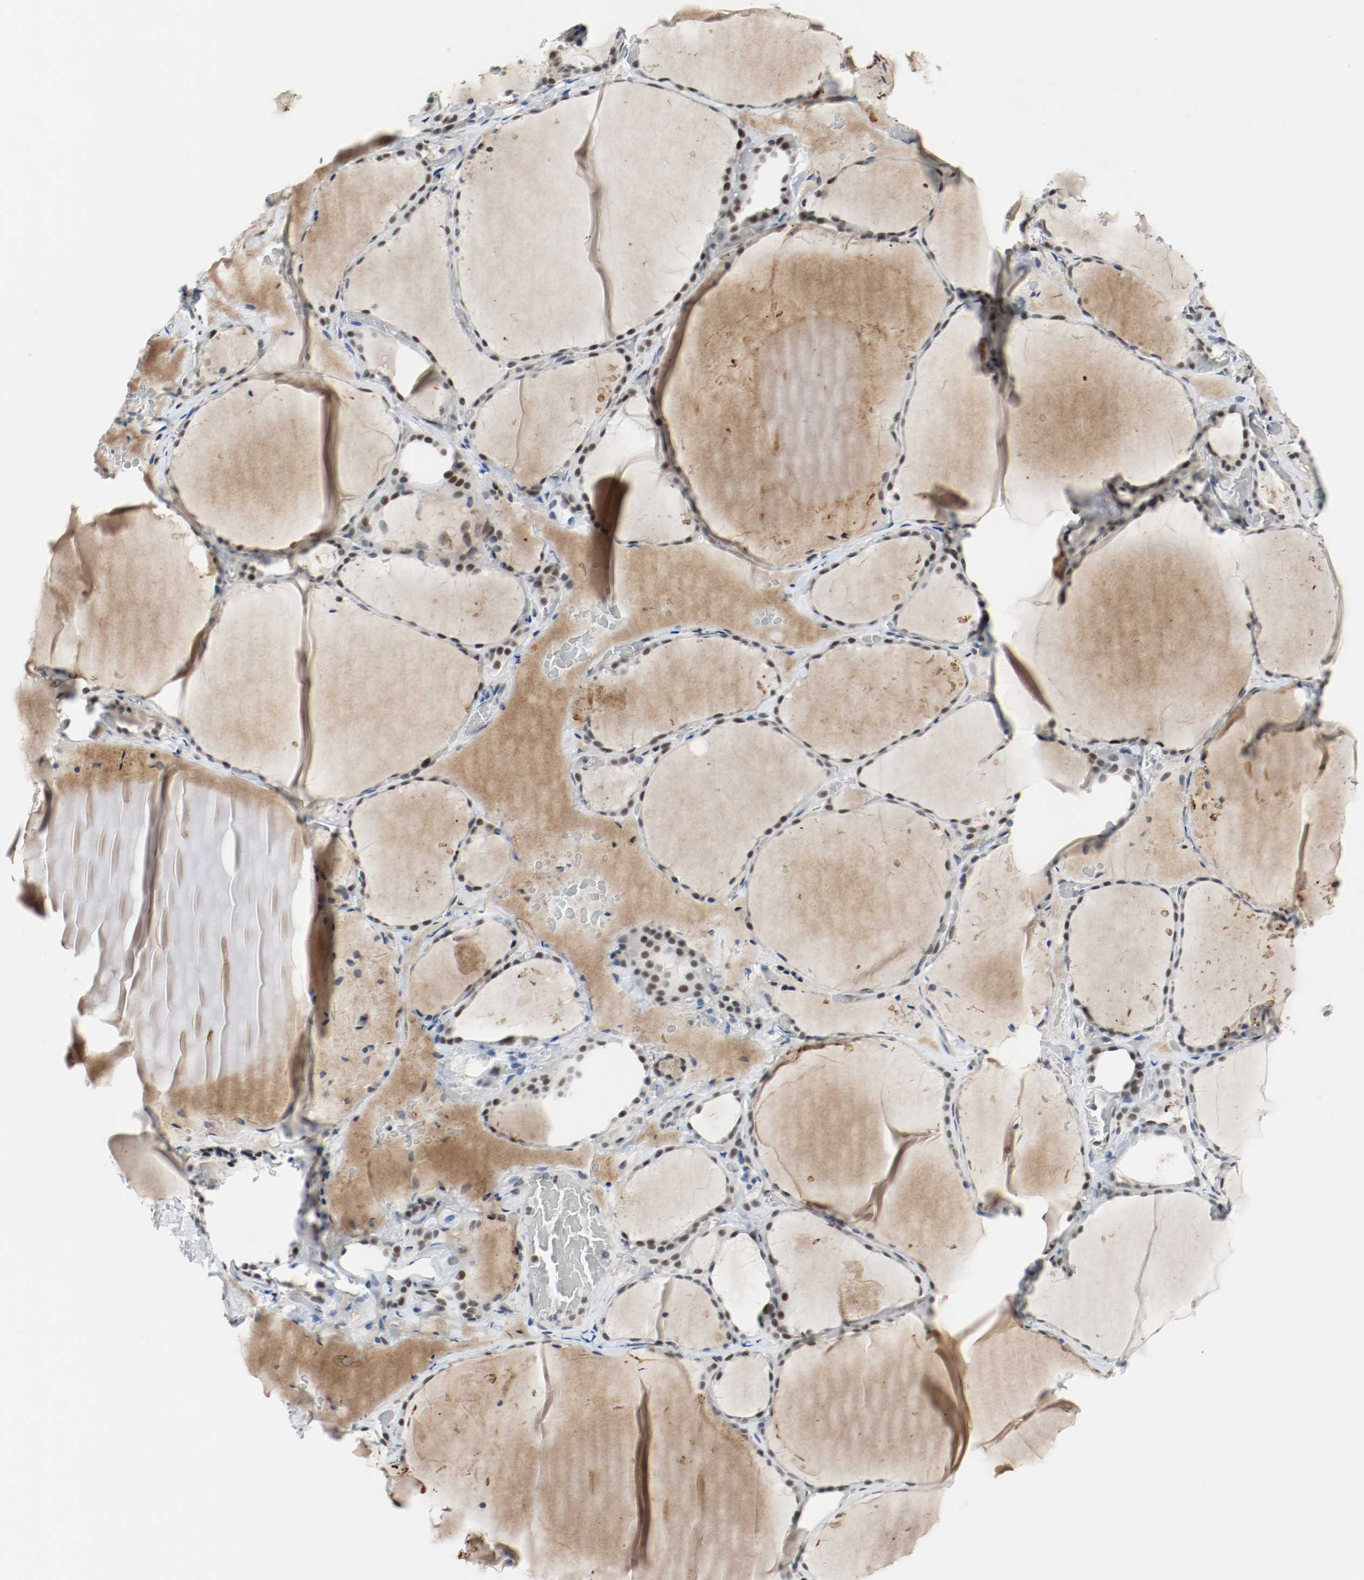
{"staining": {"intensity": "weak", "quantity": "<25%", "location": "nuclear"}, "tissue": "thyroid gland", "cell_type": "Glandular cells", "image_type": "normal", "snomed": [{"axis": "morphology", "description": "Normal tissue, NOS"}, {"axis": "topography", "description": "Thyroid gland"}], "caption": "Histopathology image shows no significant protein expression in glandular cells of normal thyroid gland.", "gene": "ASH1L", "patient": {"sex": "female", "age": 22}}